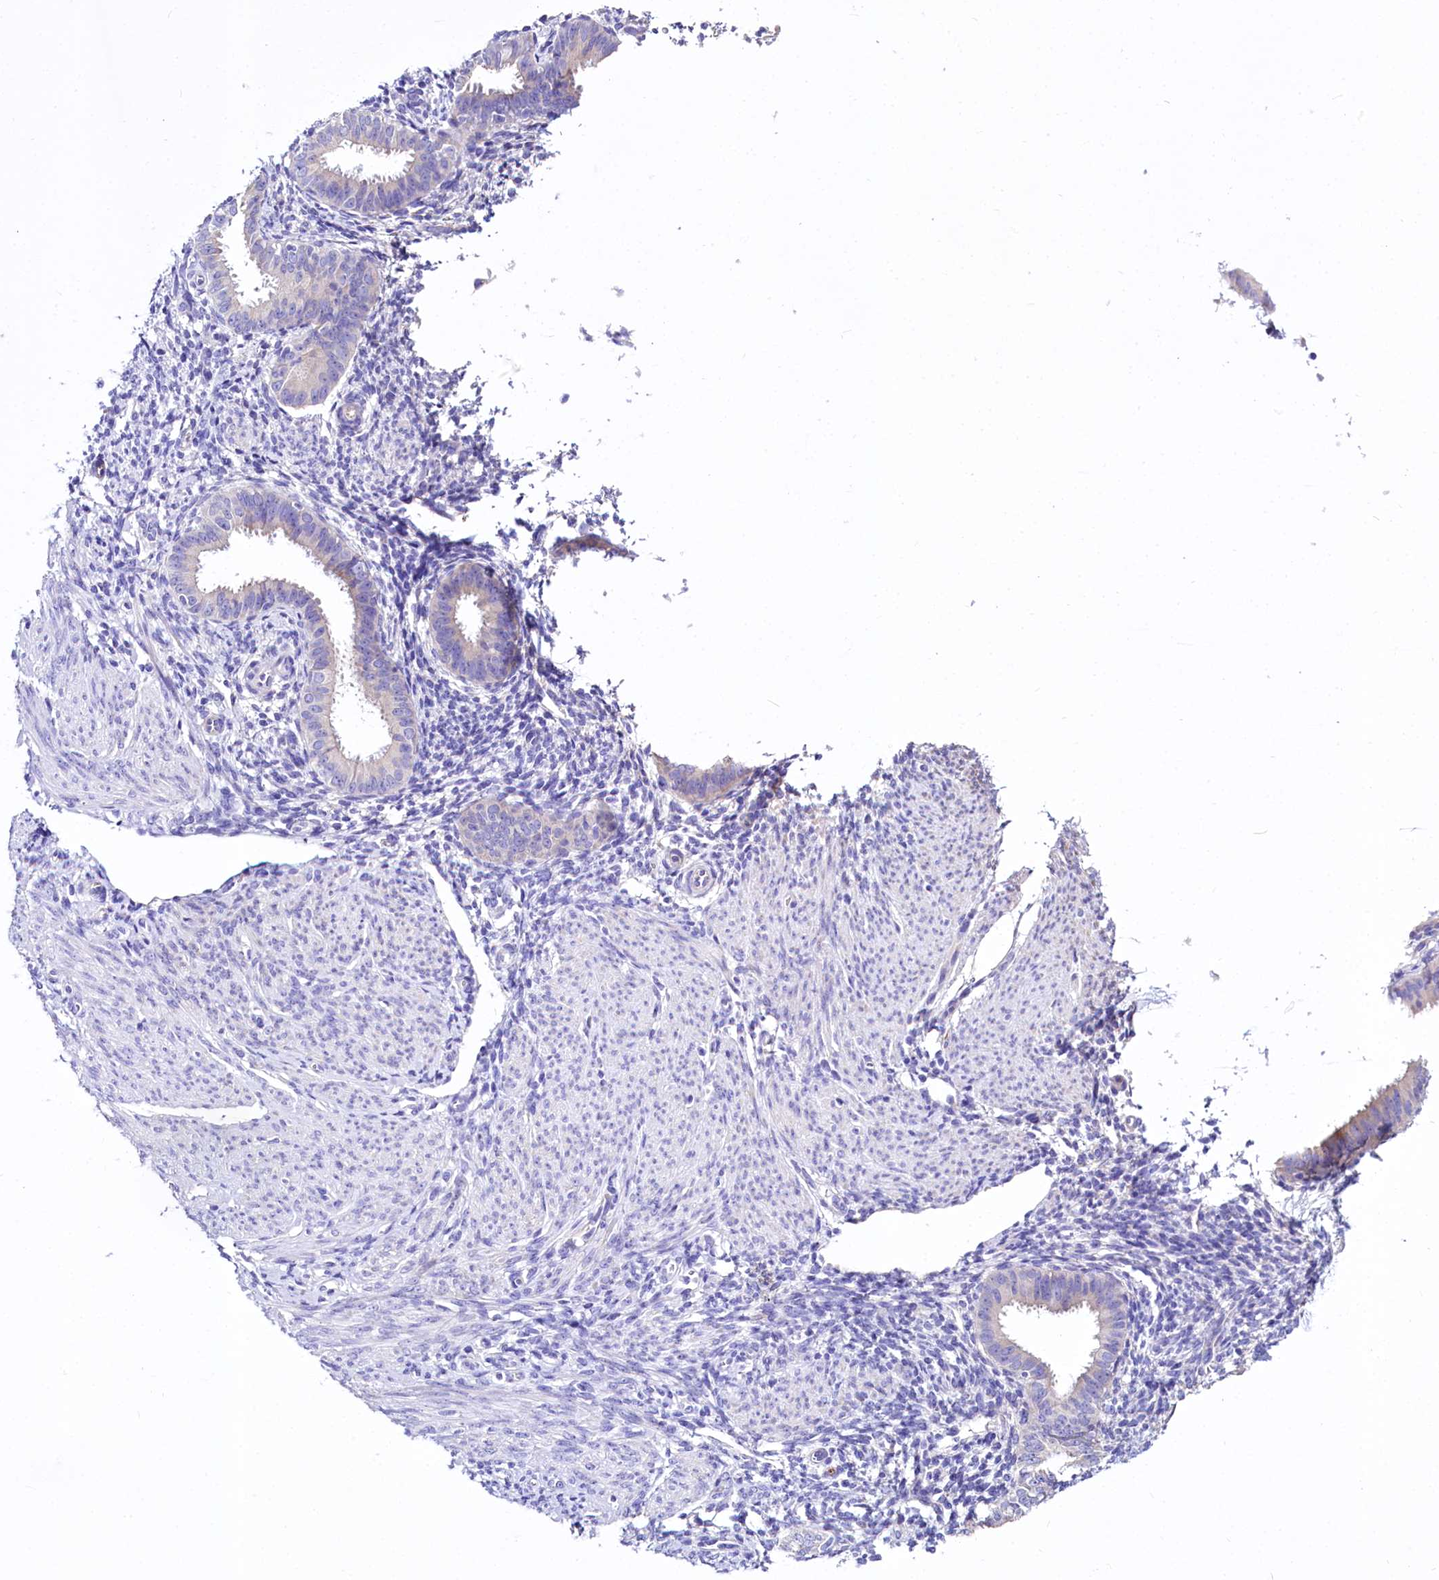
{"staining": {"intensity": "negative", "quantity": "none", "location": "none"}, "tissue": "endometrium", "cell_type": "Cells in endometrial stroma", "image_type": "normal", "snomed": [{"axis": "morphology", "description": "Normal tissue, NOS"}, {"axis": "topography", "description": "Uterus"}, {"axis": "topography", "description": "Endometrium"}], "caption": "High power microscopy micrograph of an immunohistochemistry (IHC) micrograph of unremarkable endometrium, revealing no significant positivity in cells in endometrial stroma.", "gene": "A2ML1", "patient": {"sex": "female", "age": 48}}